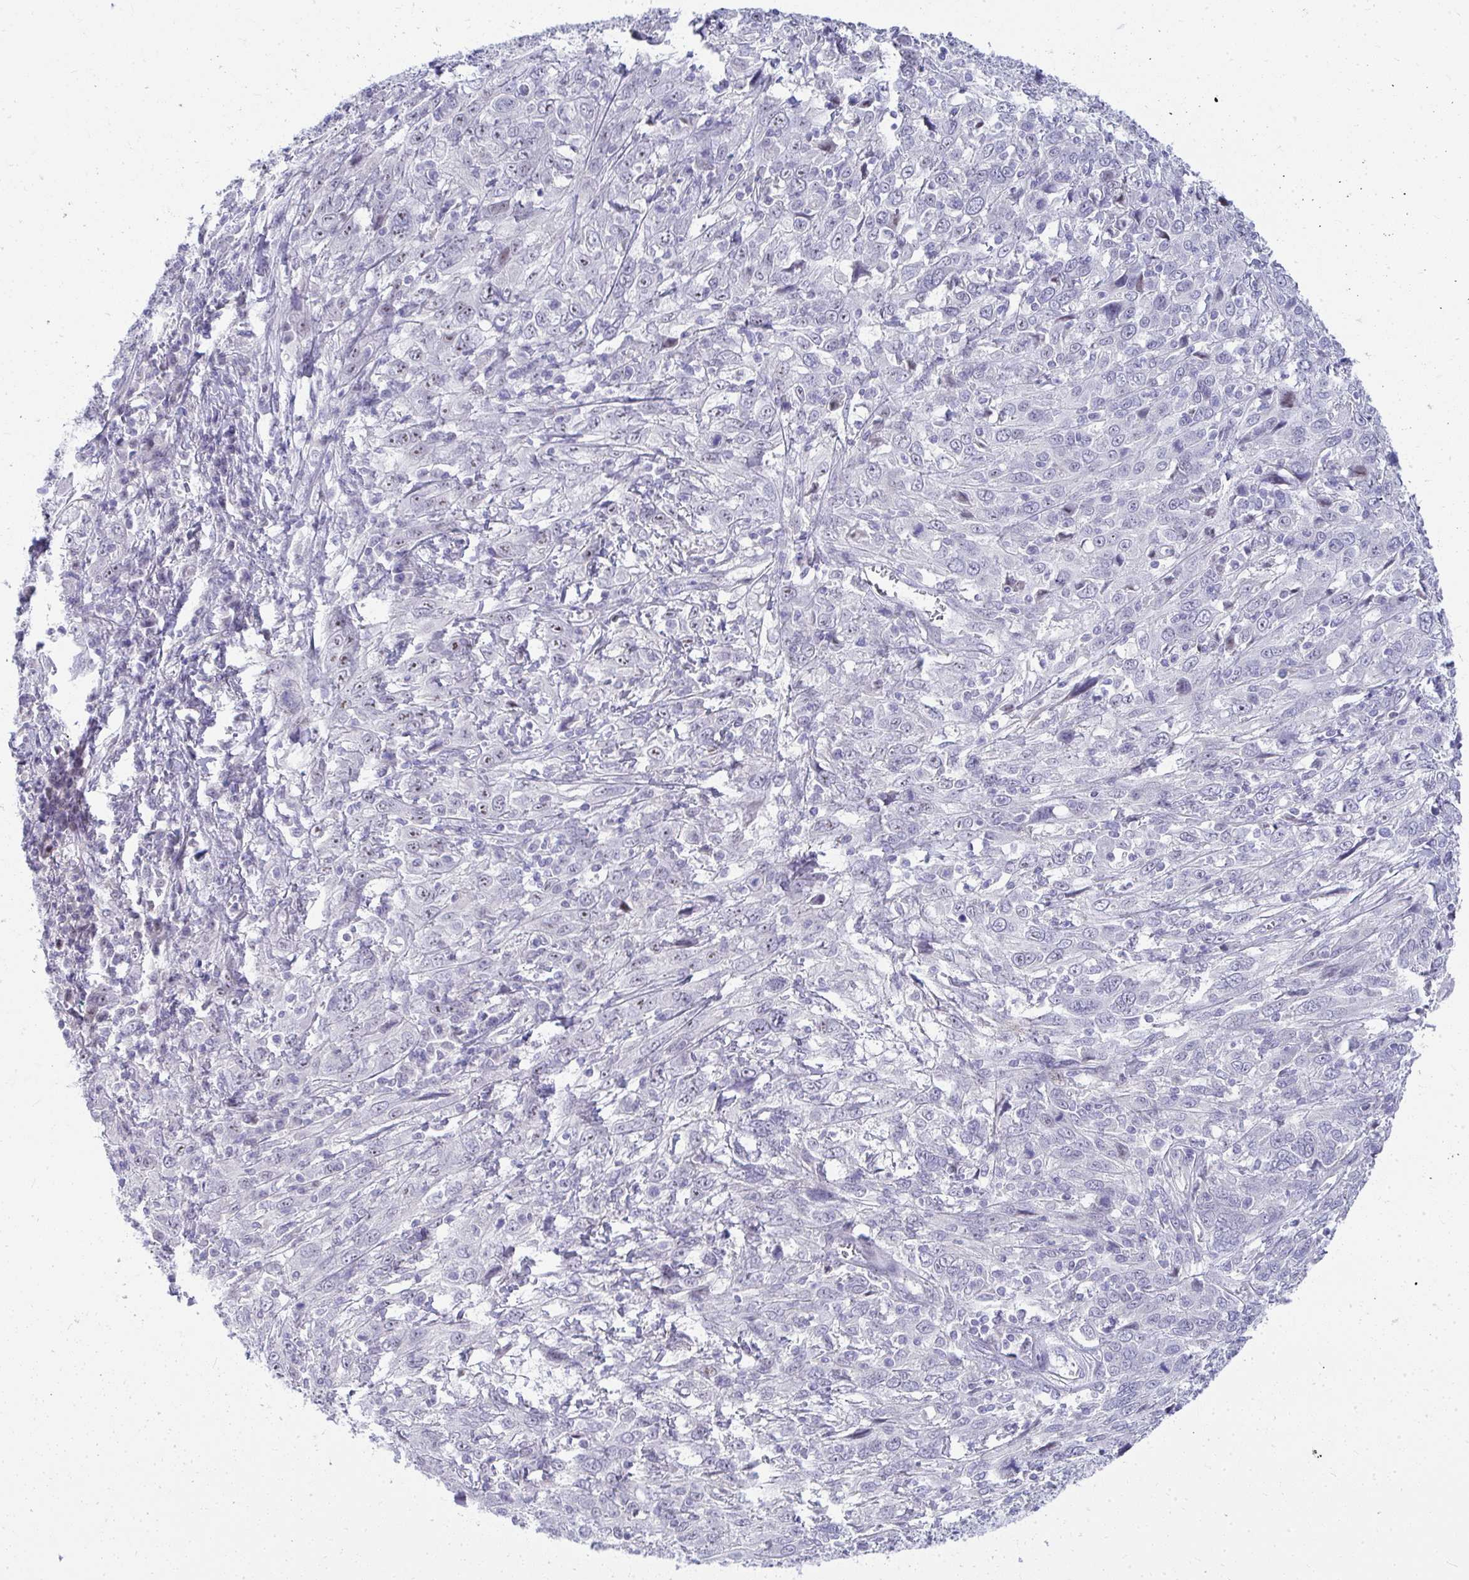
{"staining": {"intensity": "negative", "quantity": "none", "location": "none"}, "tissue": "cervical cancer", "cell_type": "Tumor cells", "image_type": "cancer", "snomed": [{"axis": "morphology", "description": "Squamous cell carcinoma, NOS"}, {"axis": "topography", "description": "Cervix"}], "caption": "The image shows no significant expression in tumor cells of cervical cancer. The staining is performed using DAB brown chromogen with nuclei counter-stained in using hematoxylin.", "gene": "EID3", "patient": {"sex": "female", "age": 46}}